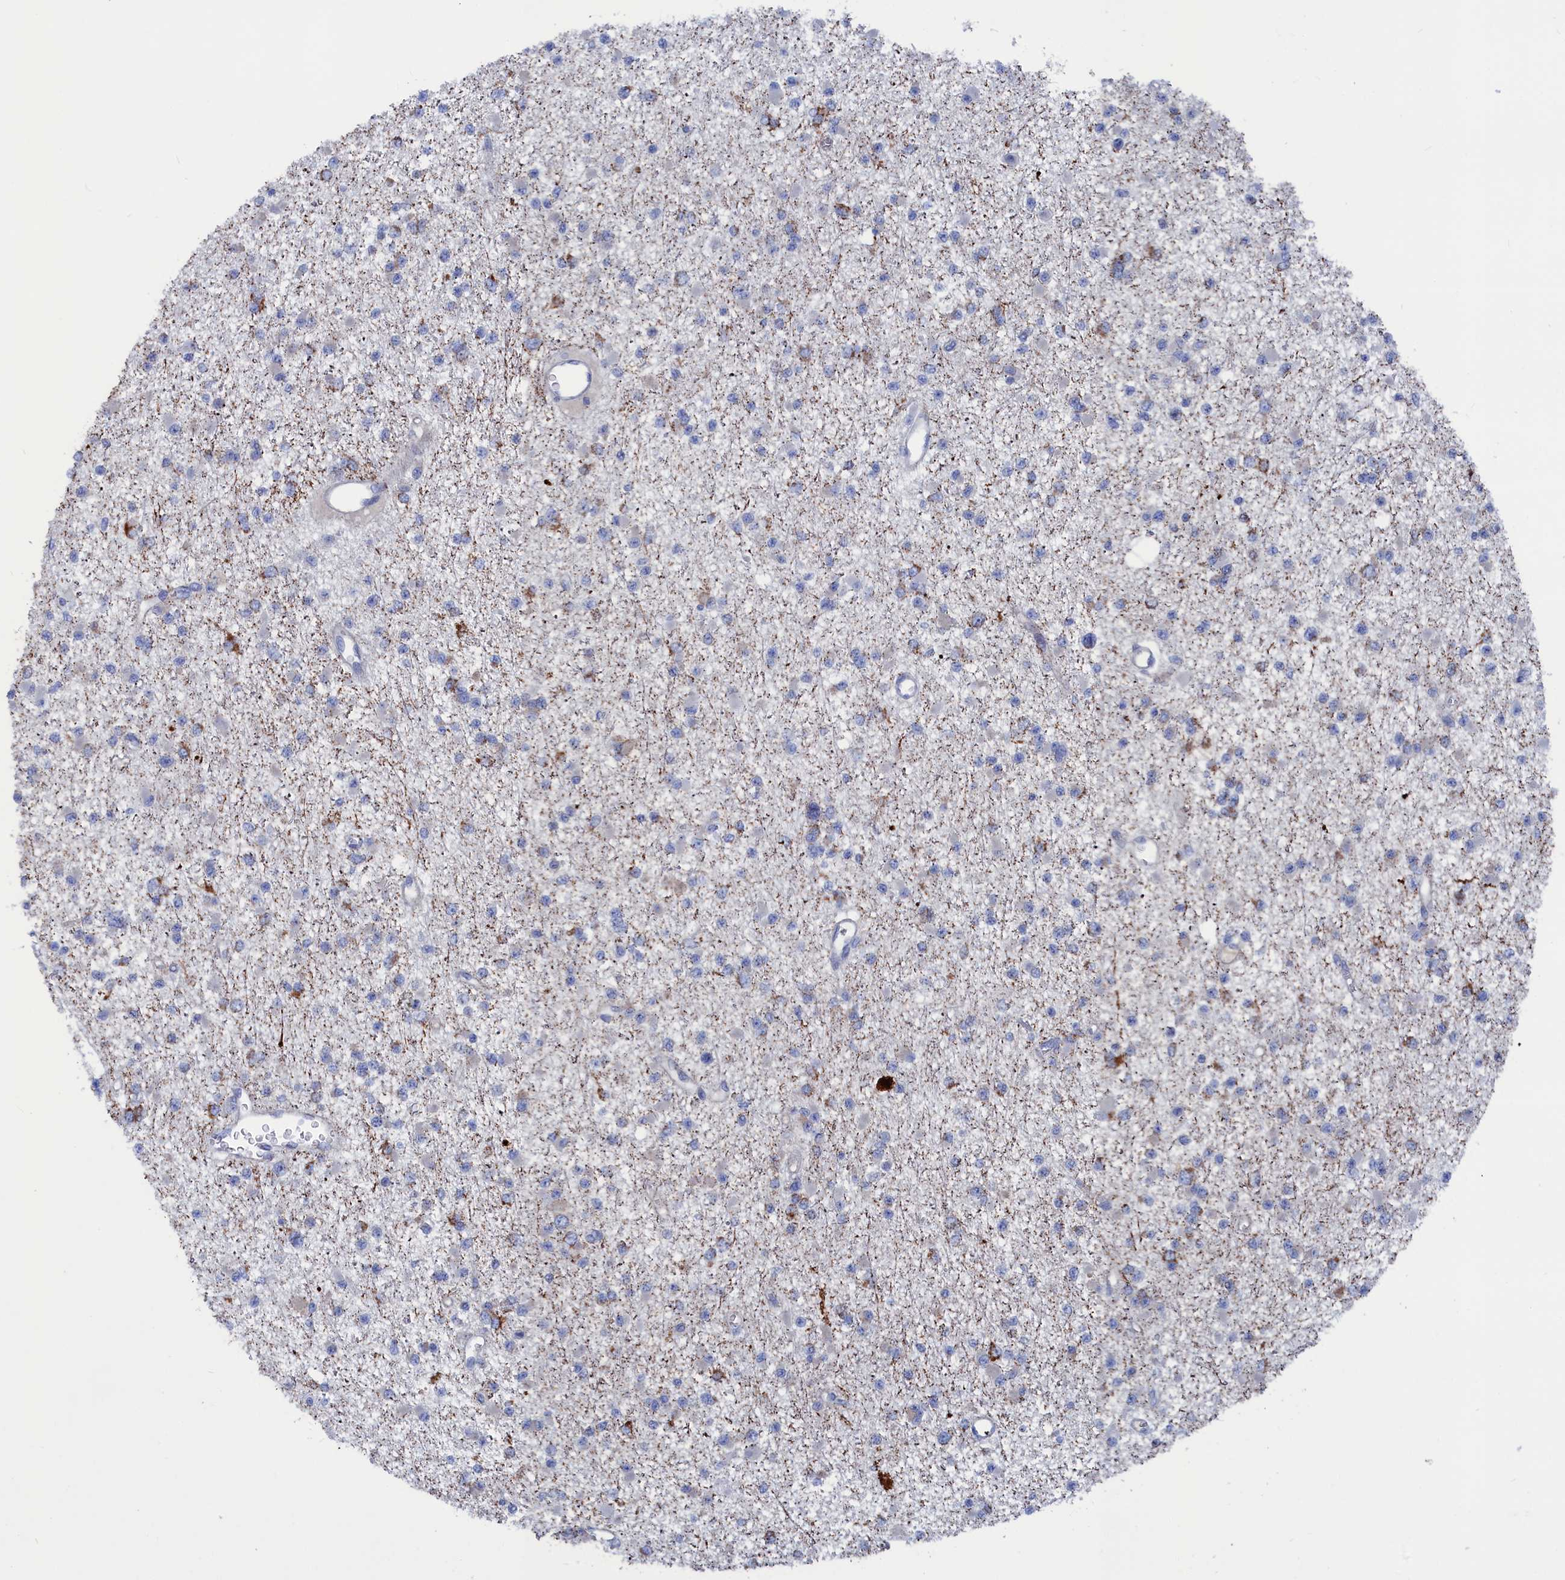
{"staining": {"intensity": "moderate", "quantity": "<25%", "location": "cytoplasmic/membranous"}, "tissue": "glioma", "cell_type": "Tumor cells", "image_type": "cancer", "snomed": [{"axis": "morphology", "description": "Glioma, malignant, Low grade"}, {"axis": "topography", "description": "Brain"}], "caption": "Human malignant glioma (low-grade) stained with a brown dye demonstrates moderate cytoplasmic/membranous positive expression in approximately <25% of tumor cells.", "gene": "CEND1", "patient": {"sex": "female", "age": 22}}